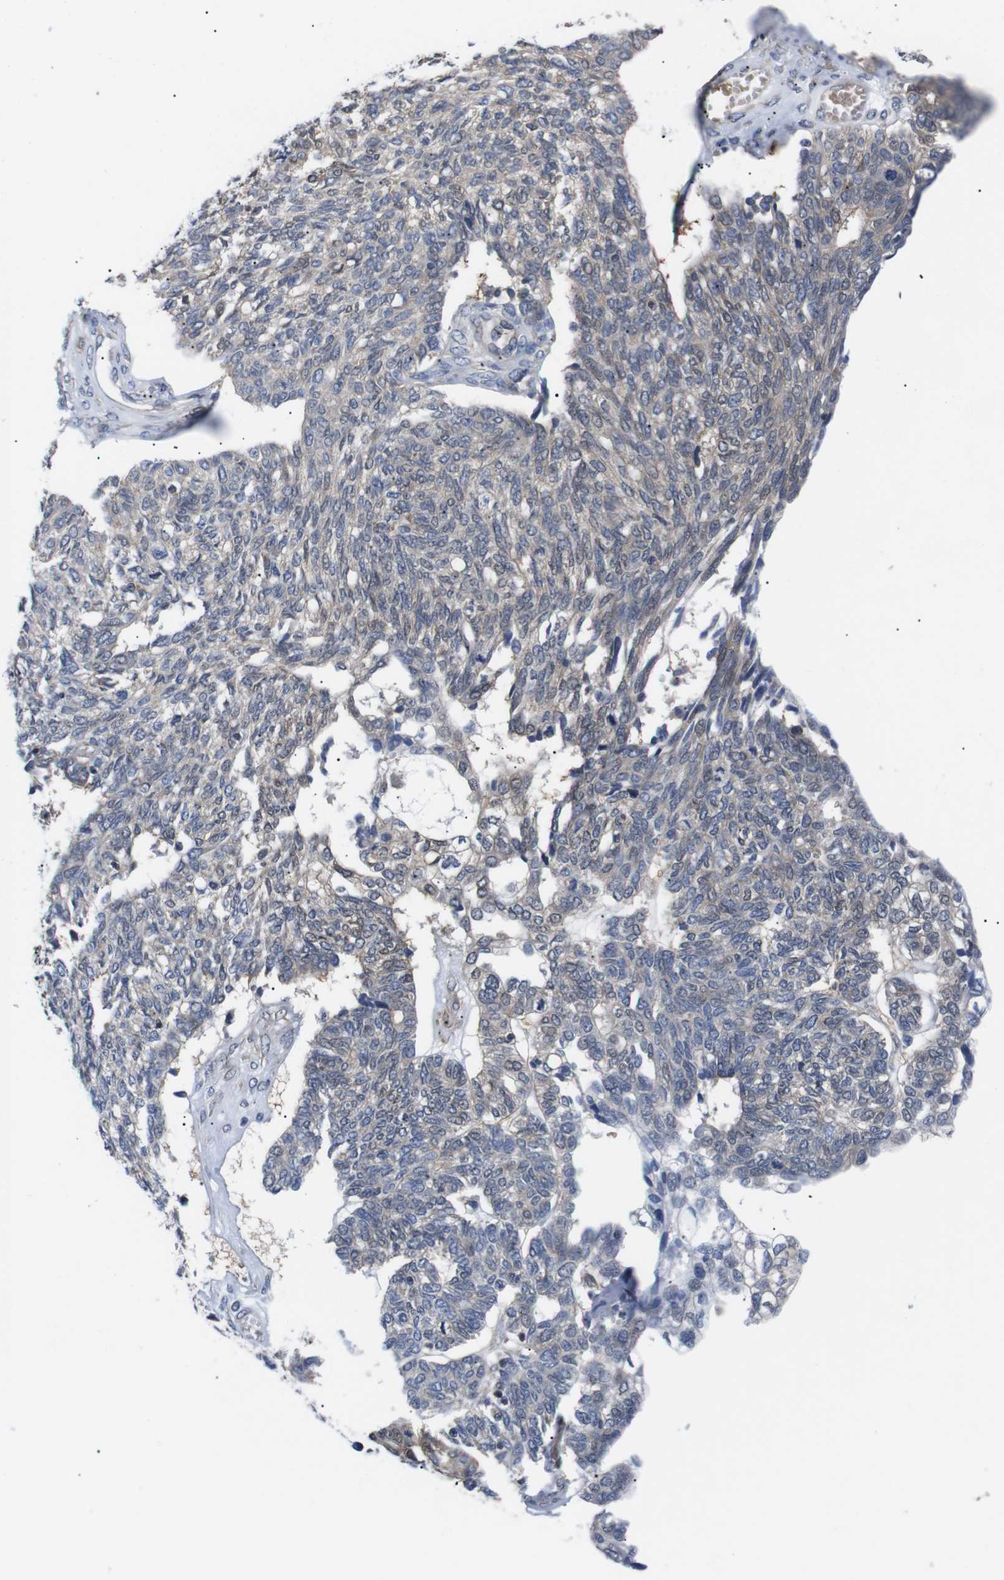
{"staining": {"intensity": "weak", "quantity": "<25%", "location": "cytoplasmic/membranous"}, "tissue": "ovarian cancer", "cell_type": "Tumor cells", "image_type": "cancer", "snomed": [{"axis": "morphology", "description": "Cystadenocarcinoma, serous, NOS"}, {"axis": "topography", "description": "Ovary"}], "caption": "This is a micrograph of IHC staining of ovarian cancer (serous cystadenocarcinoma), which shows no positivity in tumor cells. (Stains: DAB IHC with hematoxylin counter stain, Microscopy: brightfield microscopy at high magnification).", "gene": "DDR1", "patient": {"sex": "female", "age": 79}}